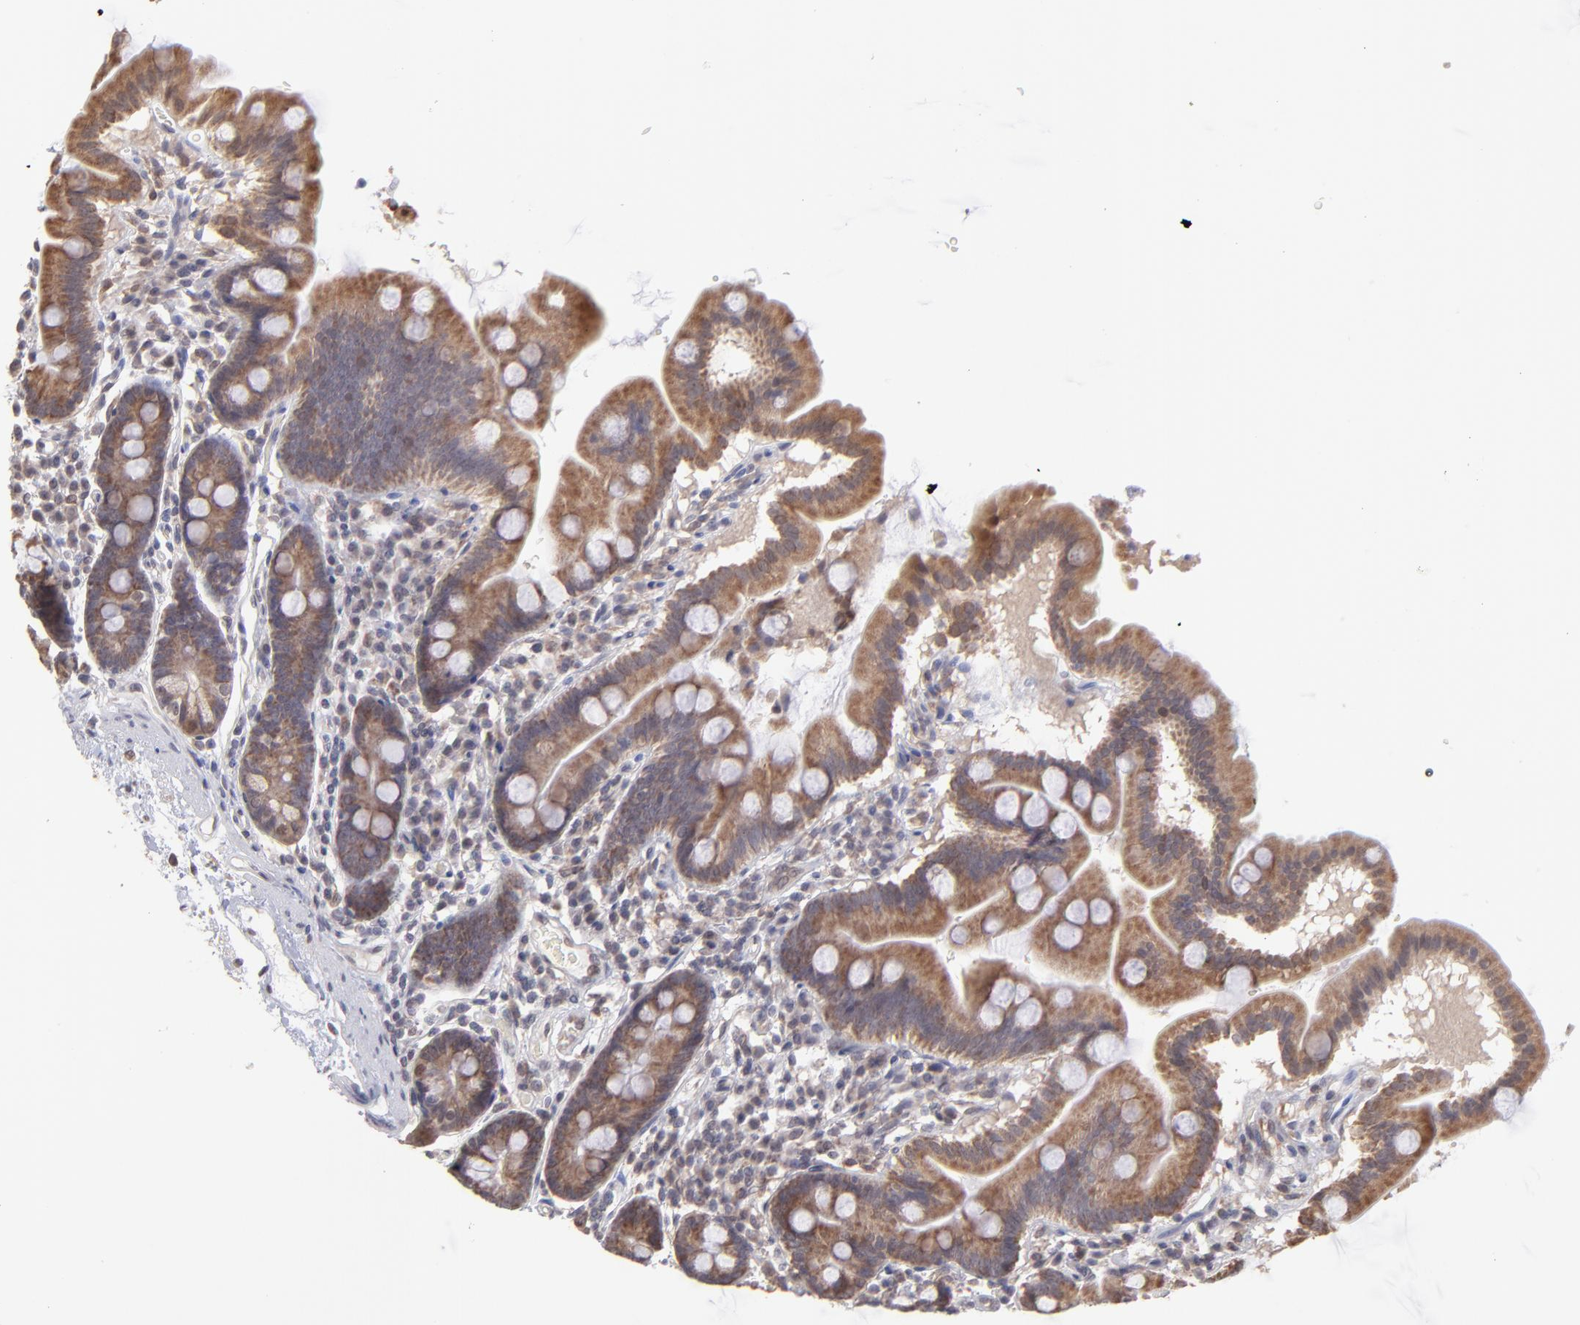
{"staining": {"intensity": "moderate", "quantity": ">75%", "location": "cytoplasmic/membranous"}, "tissue": "duodenum", "cell_type": "Glandular cells", "image_type": "normal", "snomed": [{"axis": "morphology", "description": "Normal tissue, NOS"}, {"axis": "topography", "description": "Duodenum"}], "caption": "IHC of unremarkable duodenum shows medium levels of moderate cytoplasmic/membranous expression in approximately >75% of glandular cells.", "gene": "OAS1", "patient": {"sex": "male", "age": 50}}